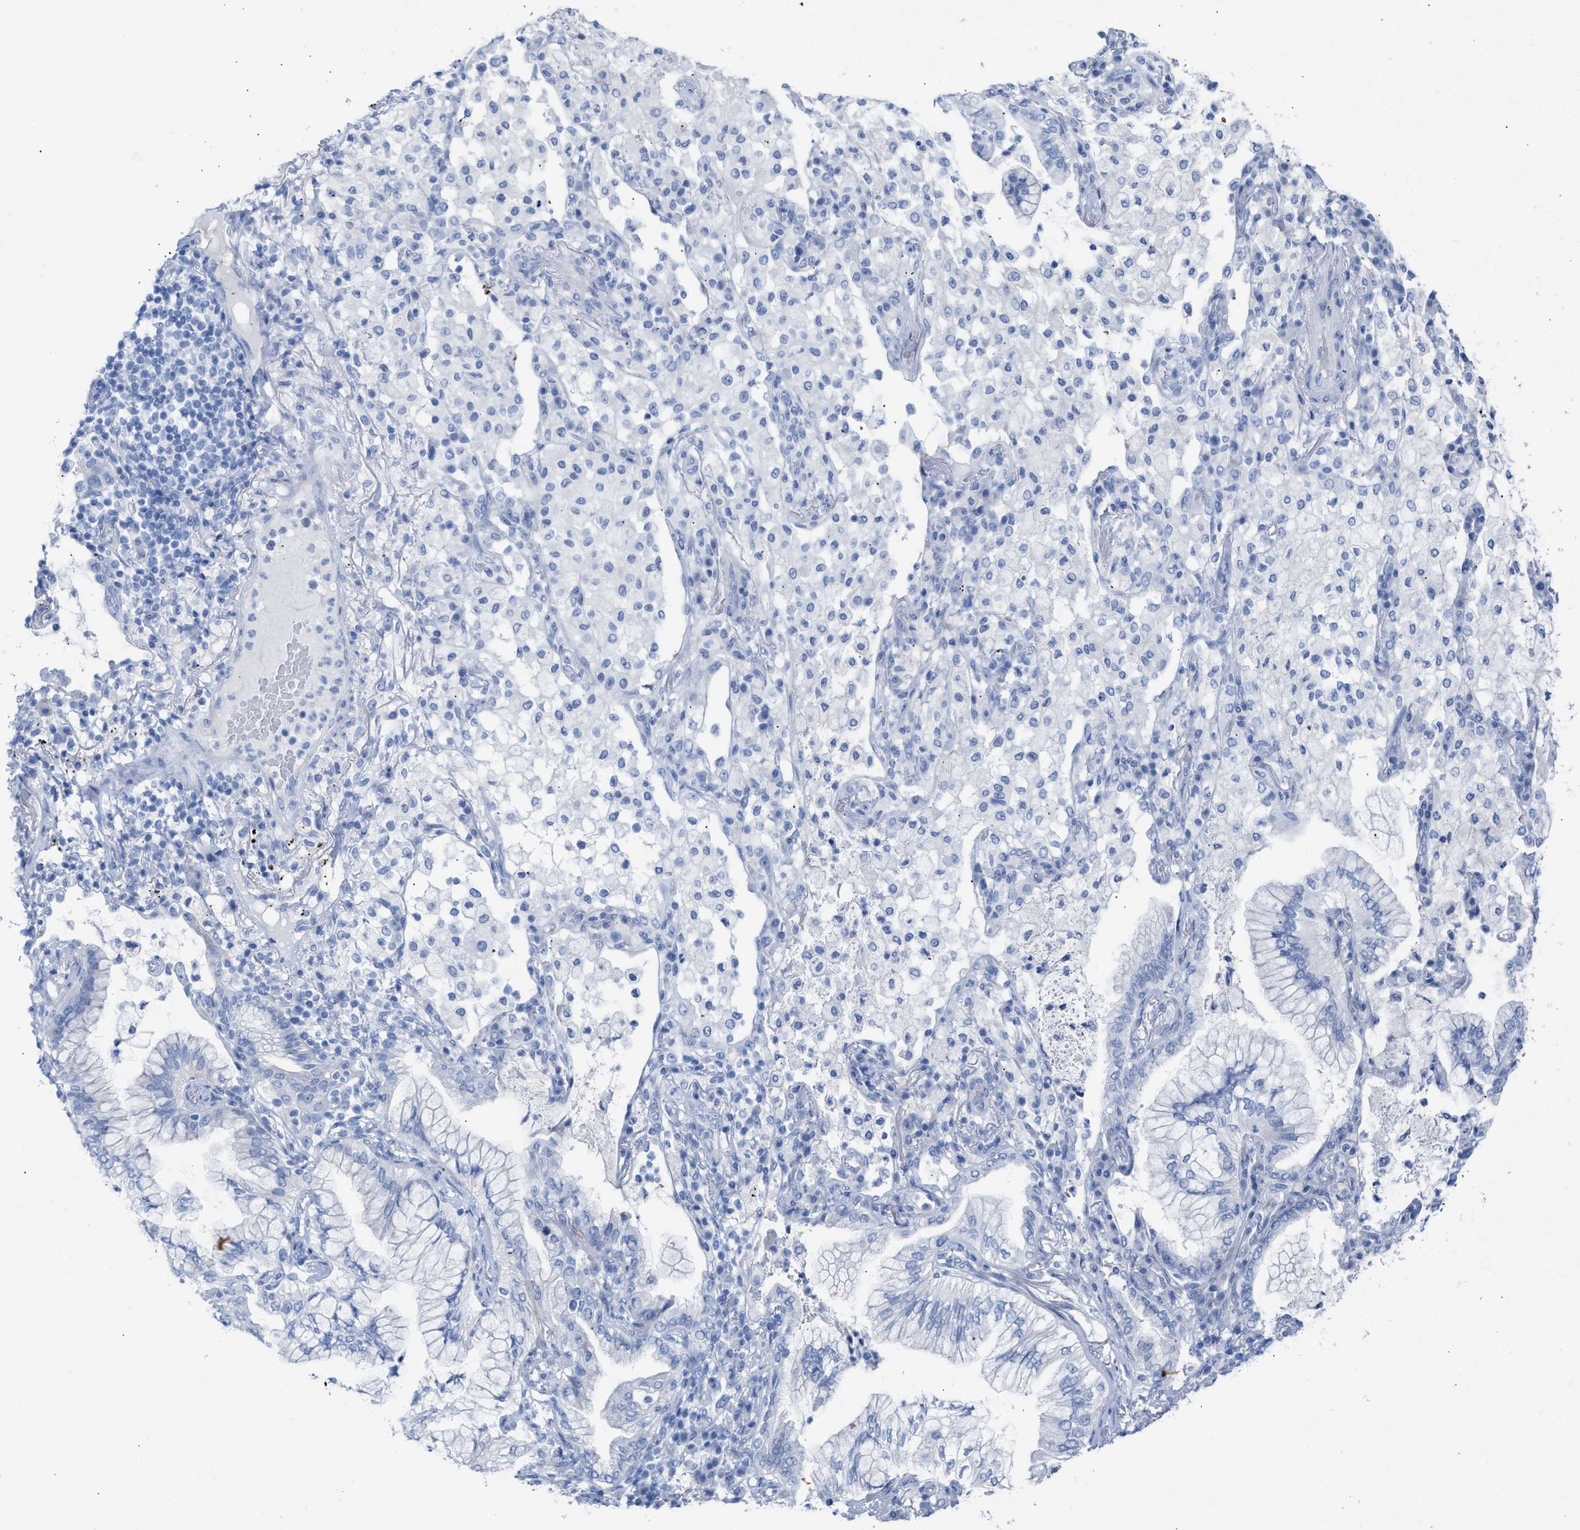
{"staining": {"intensity": "negative", "quantity": "none", "location": "none"}, "tissue": "lung cancer", "cell_type": "Tumor cells", "image_type": "cancer", "snomed": [{"axis": "morphology", "description": "Adenocarcinoma, NOS"}, {"axis": "topography", "description": "Lung"}], "caption": "Immunohistochemical staining of lung cancer (adenocarcinoma) displays no significant expression in tumor cells. (IHC, brightfield microscopy, high magnification).", "gene": "CPA1", "patient": {"sex": "female", "age": 70}}